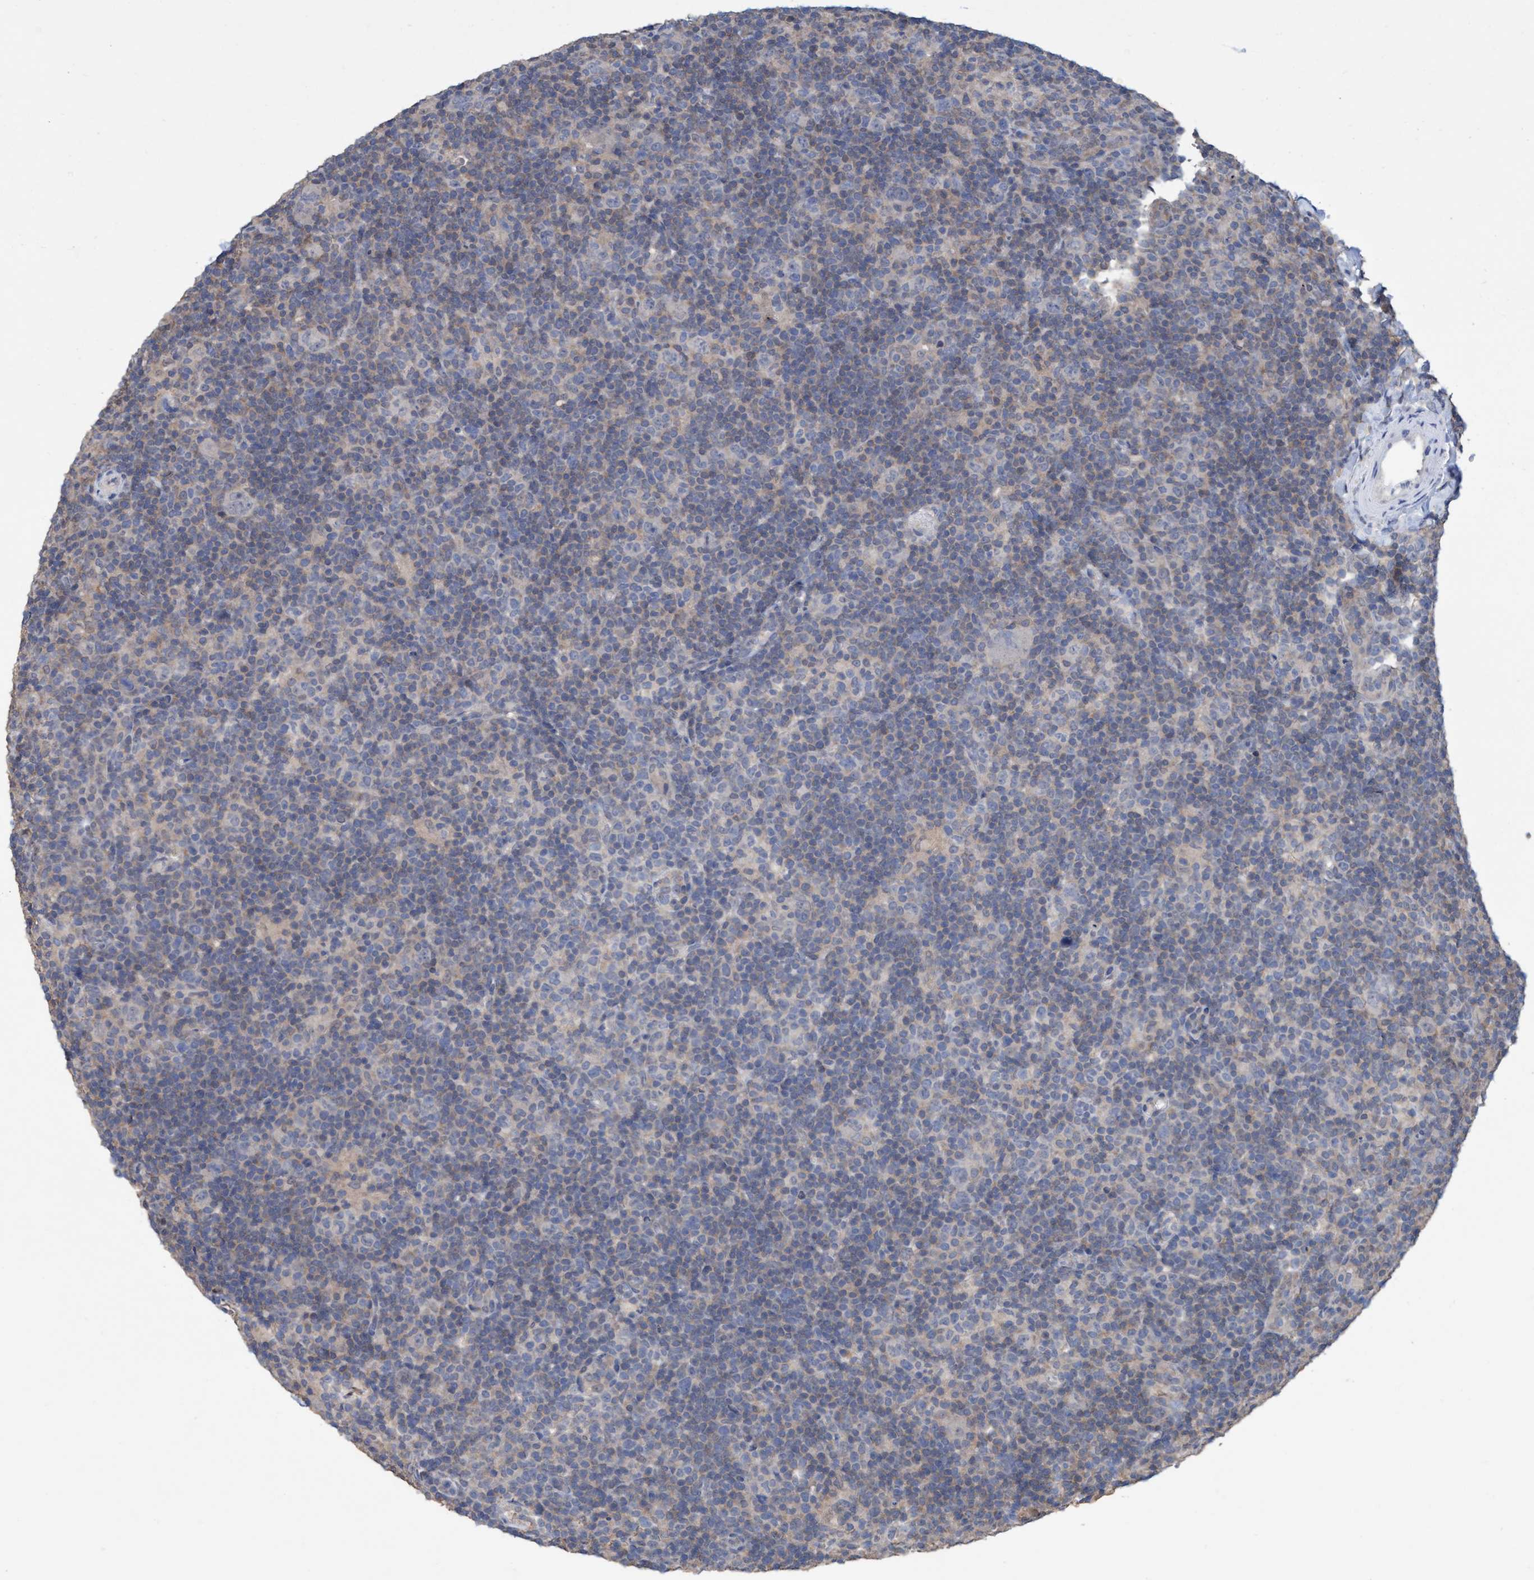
{"staining": {"intensity": "negative", "quantity": "none", "location": "none"}, "tissue": "lymphoma", "cell_type": "Tumor cells", "image_type": "cancer", "snomed": [{"axis": "morphology", "description": "Hodgkin's disease, NOS"}, {"axis": "topography", "description": "Lymph node"}], "caption": "Tumor cells show no significant expression in lymphoma.", "gene": "GLOD4", "patient": {"sex": "female", "age": 57}}